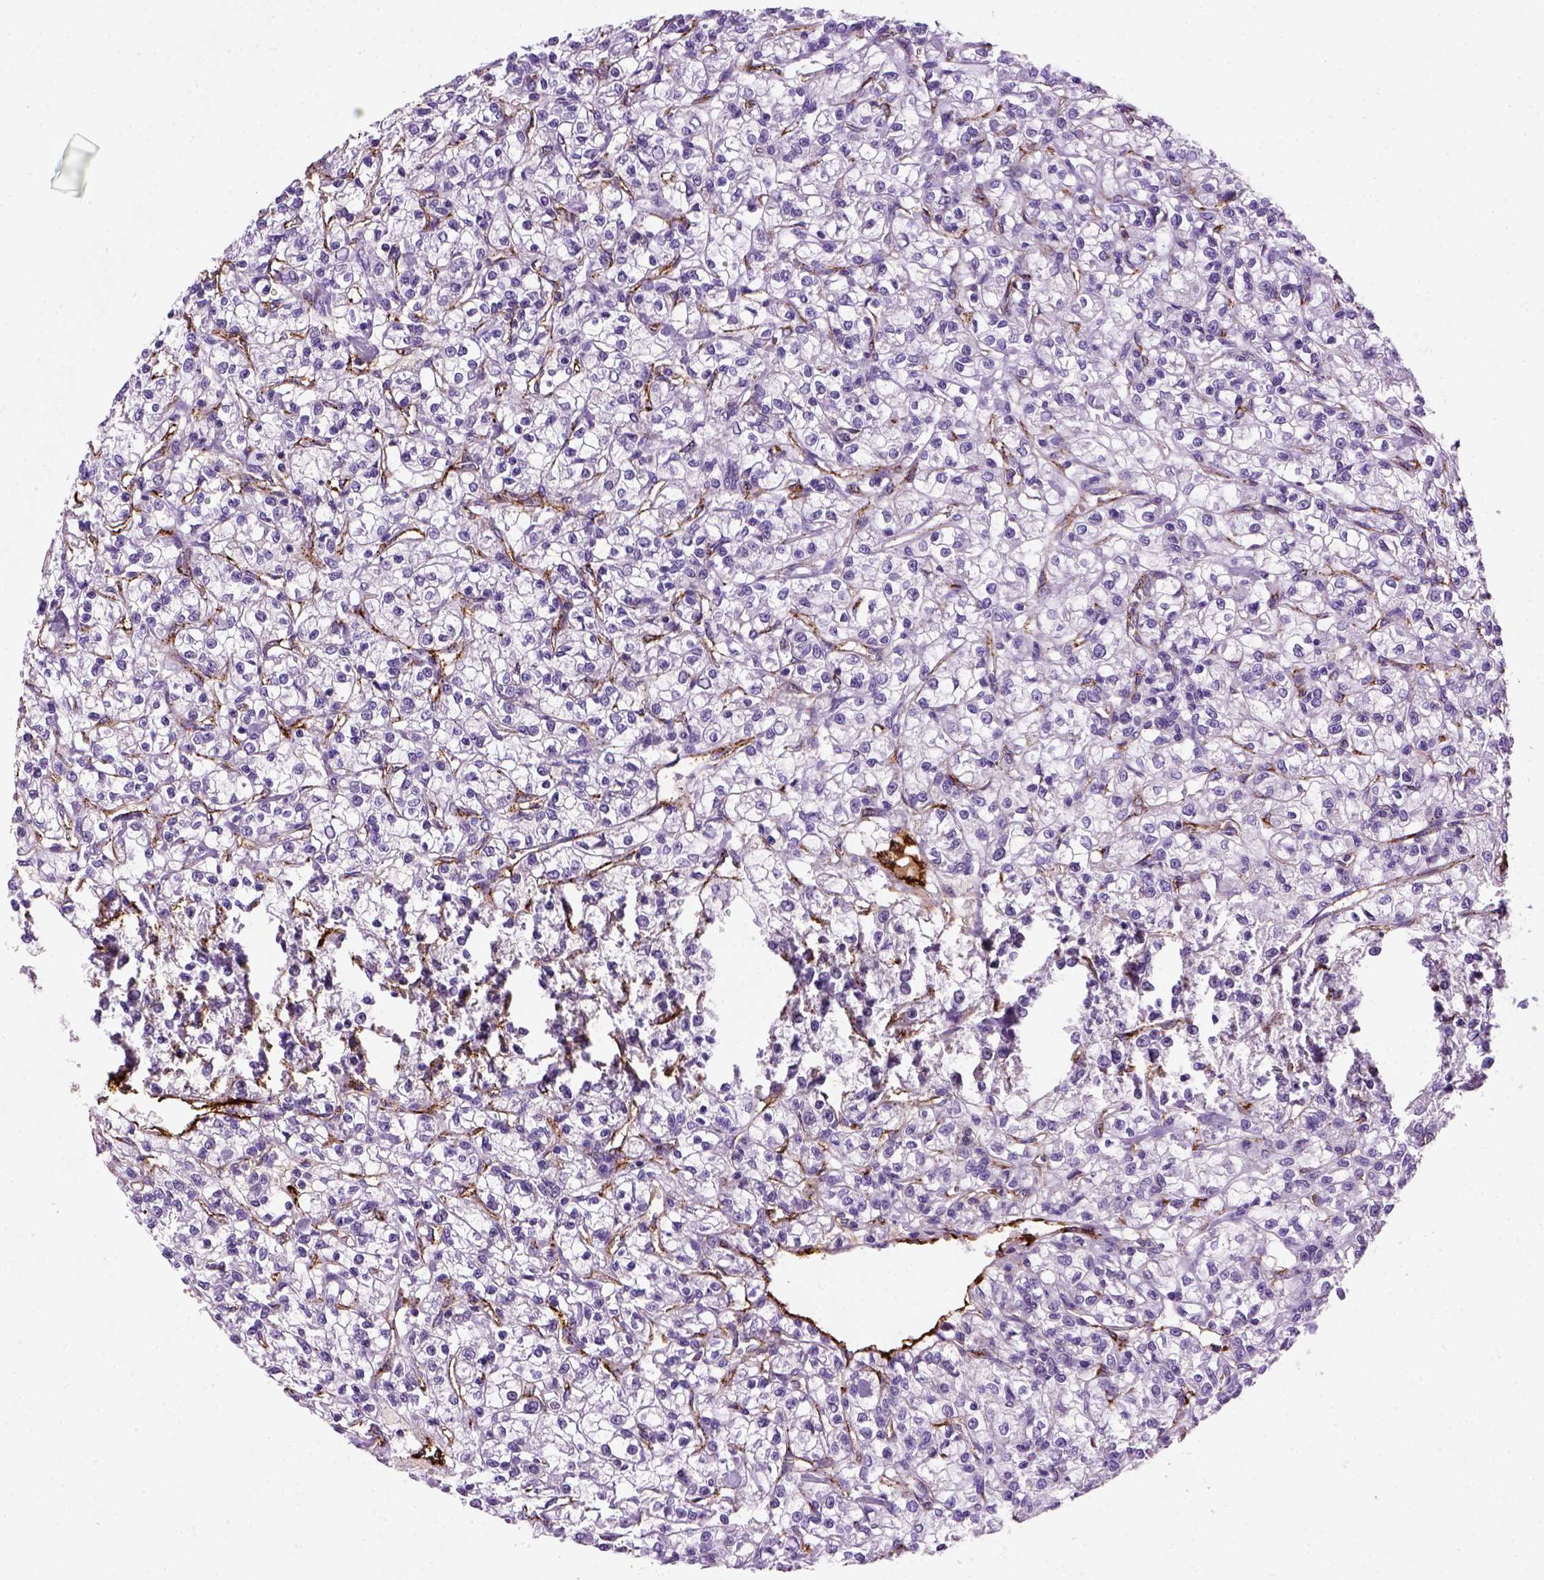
{"staining": {"intensity": "negative", "quantity": "none", "location": "none"}, "tissue": "renal cancer", "cell_type": "Tumor cells", "image_type": "cancer", "snomed": [{"axis": "morphology", "description": "Adenocarcinoma, NOS"}, {"axis": "topography", "description": "Kidney"}], "caption": "Immunohistochemistry micrograph of renal adenocarcinoma stained for a protein (brown), which displays no staining in tumor cells.", "gene": "VWF", "patient": {"sex": "female", "age": 59}}